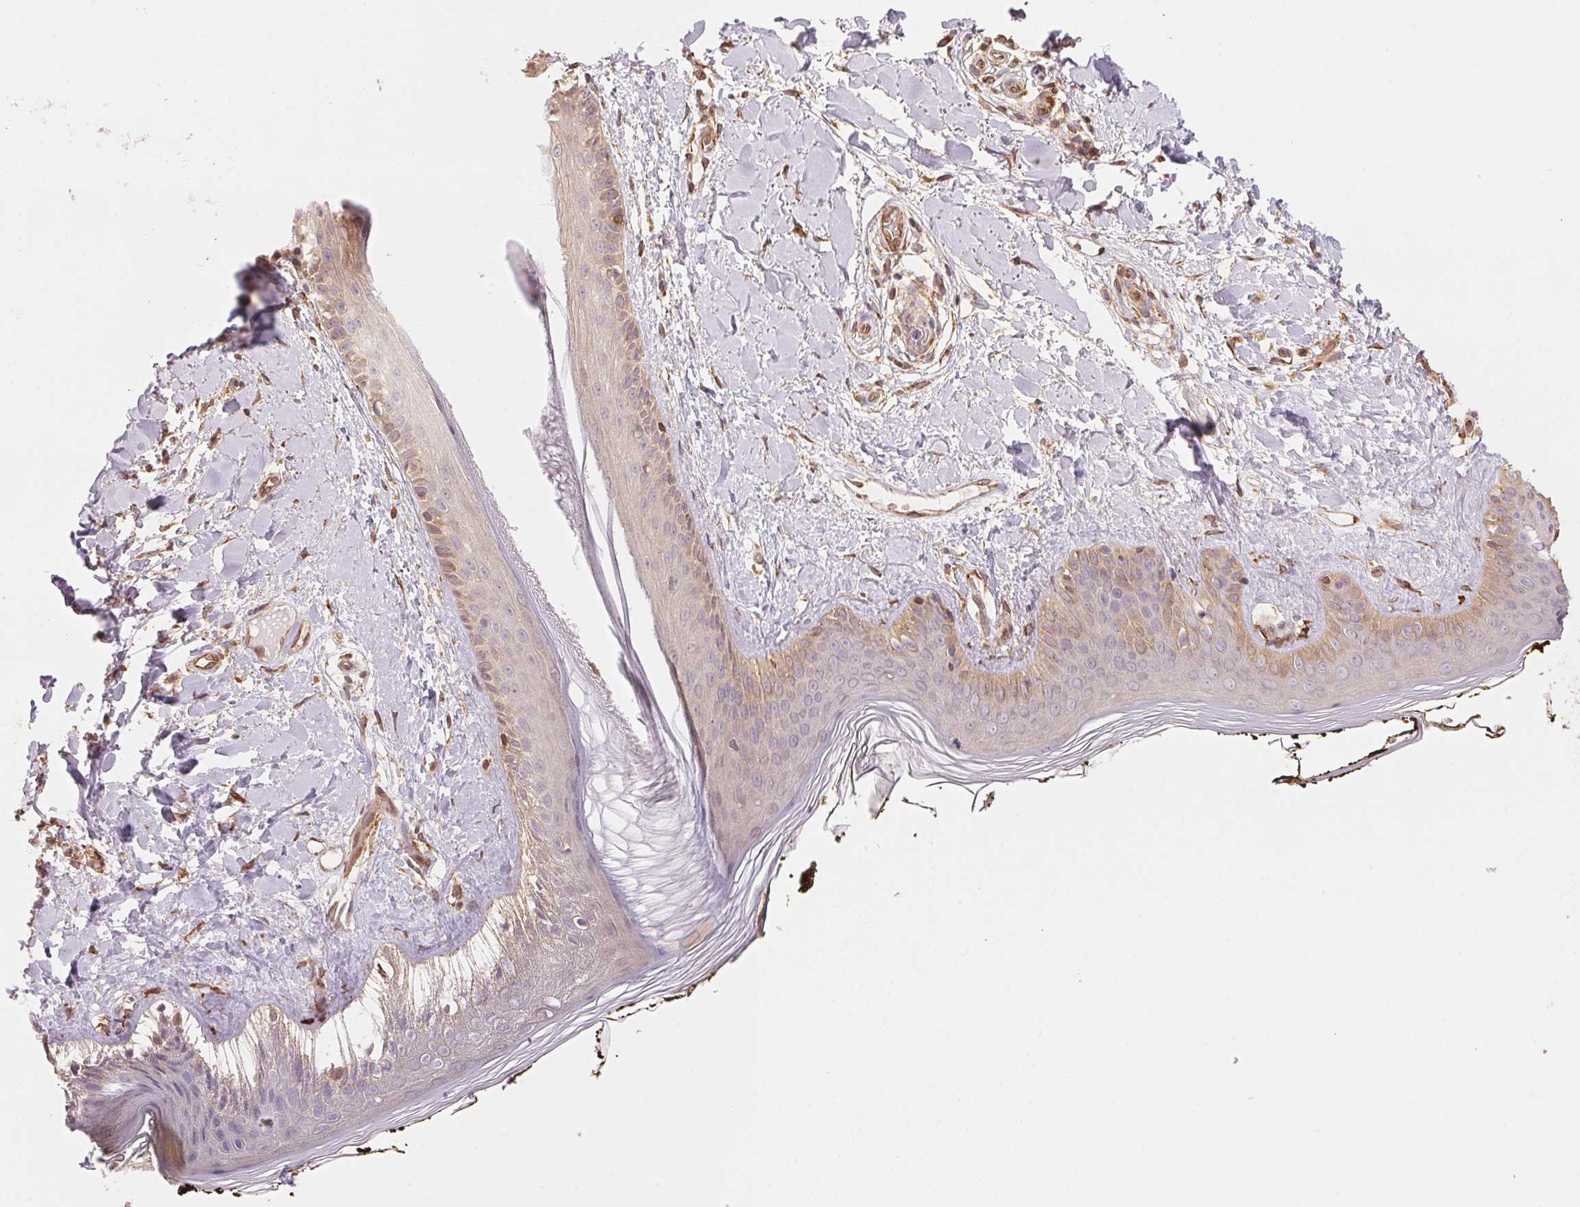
{"staining": {"intensity": "moderate", "quantity": ">75%", "location": "cytoplasmic/membranous"}, "tissue": "skin", "cell_type": "Fibroblasts", "image_type": "normal", "snomed": [{"axis": "morphology", "description": "Normal tissue, NOS"}, {"axis": "topography", "description": "Skin"}], "caption": "Immunohistochemistry (IHC) histopathology image of normal skin: human skin stained using IHC reveals medium levels of moderate protein expression localized specifically in the cytoplasmic/membranous of fibroblasts, appearing as a cytoplasmic/membranous brown color.", "gene": "C6orf163", "patient": {"sex": "female", "age": 34}}